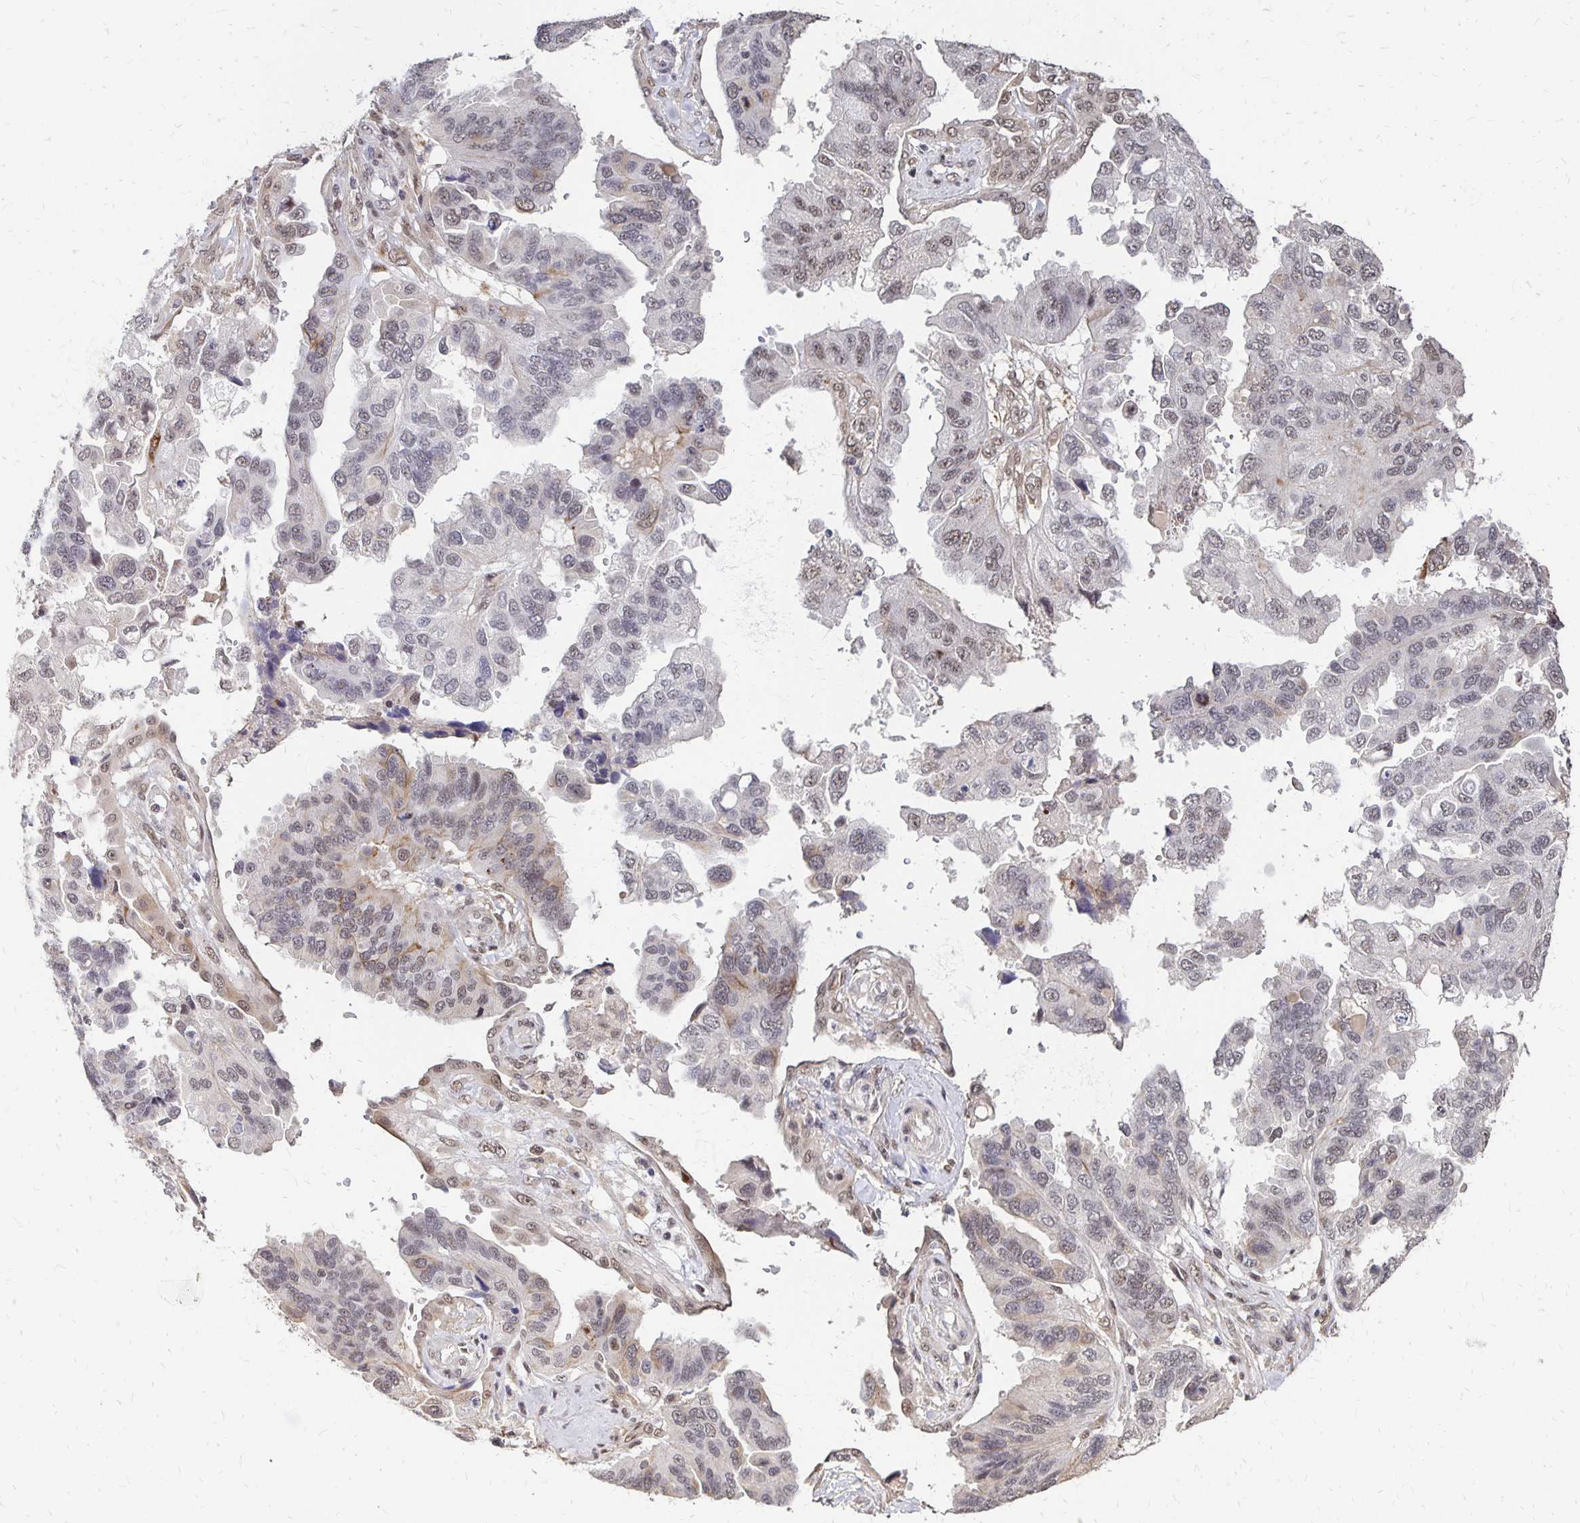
{"staining": {"intensity": "weak", "quantity": "<25%", "location": "nuclear"}, "tissue": "ovarian cancer", "cell_type": "Tumor cells", "image_type": "cancer", "snomed": [{"axis": "morphology", "description": "Cystadenocarcinoma, serous, NOS"}, {"axis": "topography", "description": "Ovary"}], "caption": "Tumor cells show no significant protein expression in serous cystadenocarcinoma (ovarian).", "gene": "CLASRP", "patient": {"sex": "female", "age": 79}}